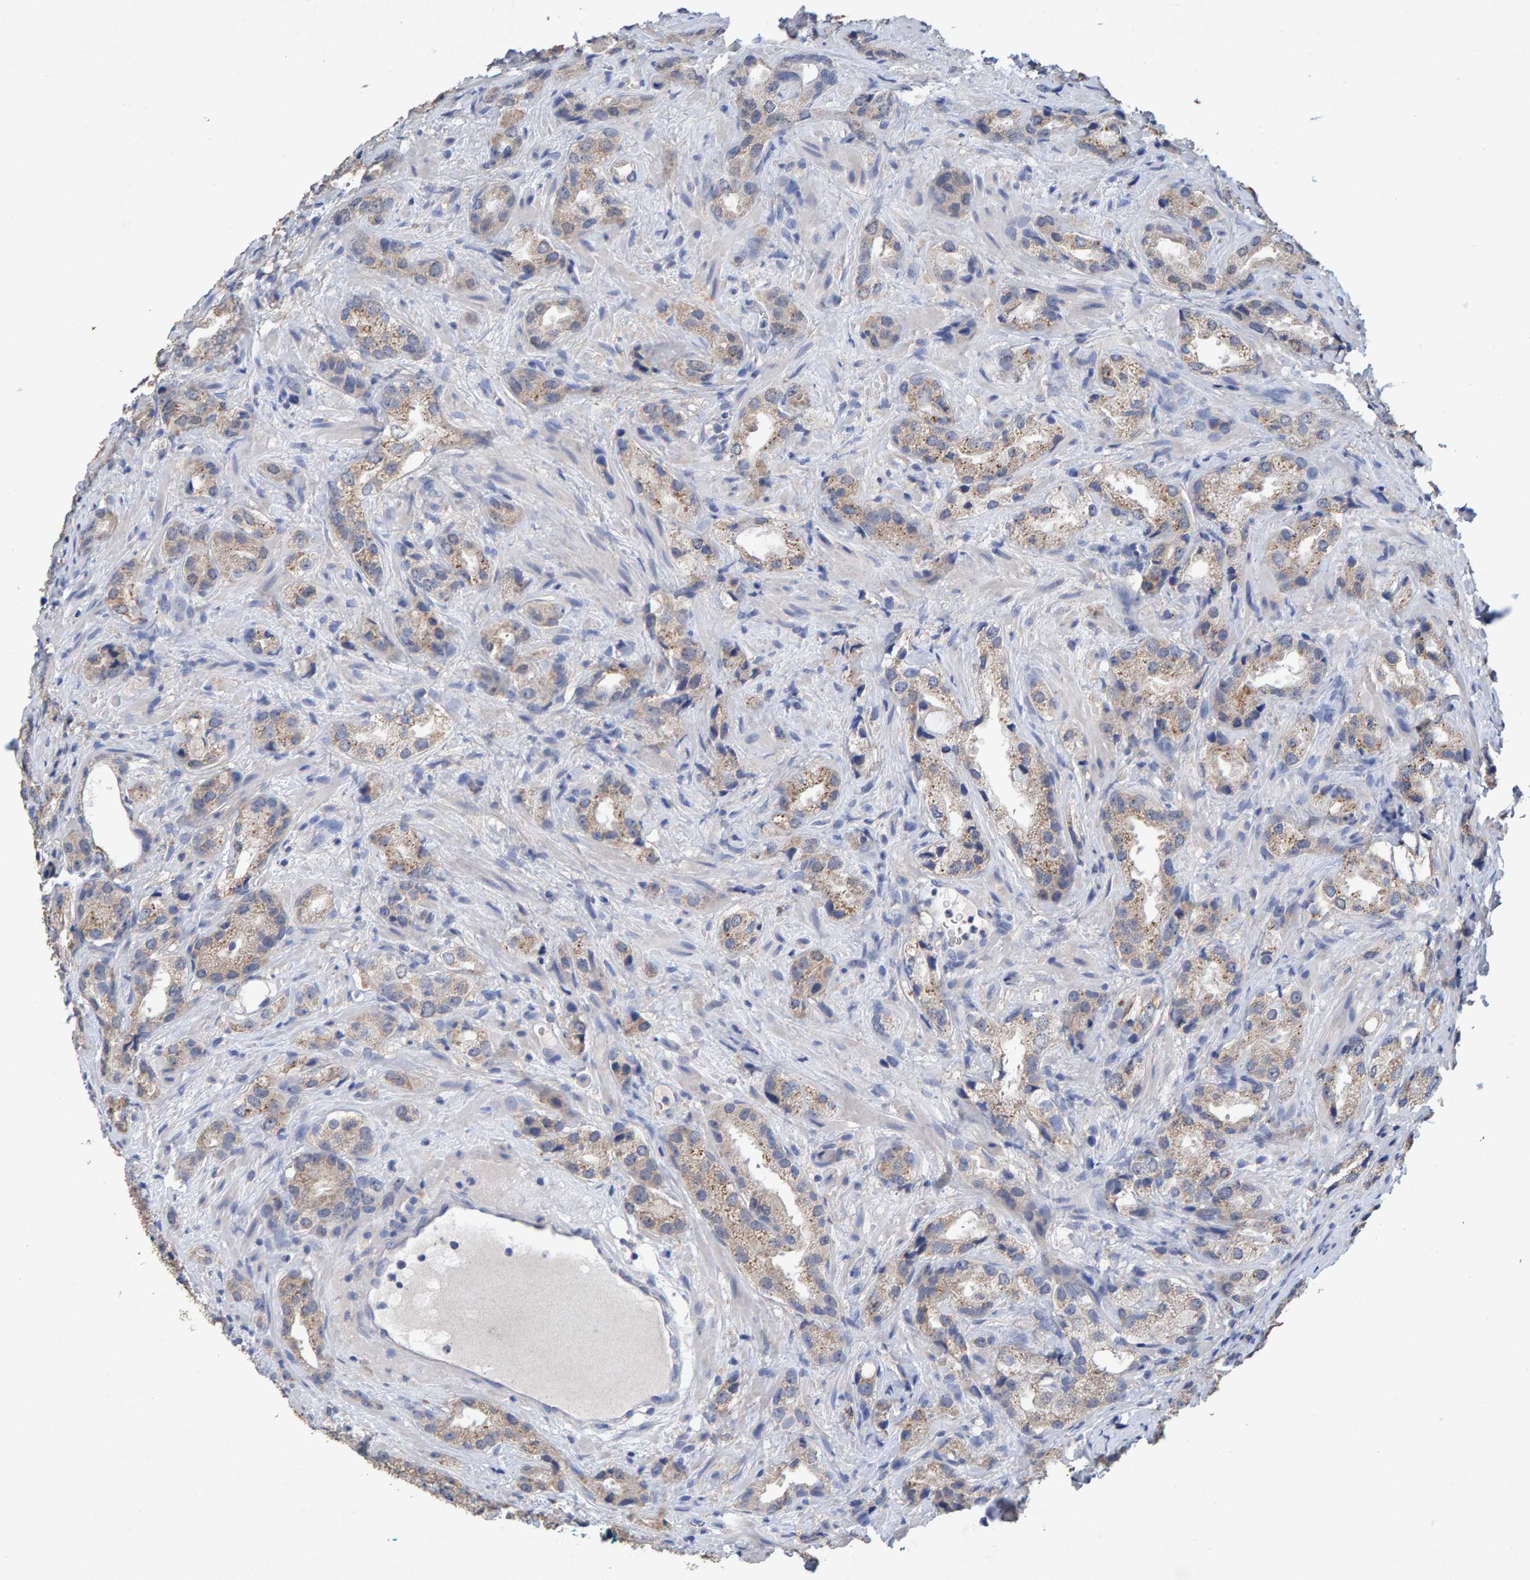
{"staining": {"intensity": "weak", "quantity": ">75%", "location": "cytoplasmic/membranous"}, "tissue": "prostate cancer", "cell_type": "Tumor cells", "image_type": "cancer", "snomed": [{"axis": "morphology", "description": "Adenocarcinoma, High grade"}, {"axis": "topography", "description": "Prostate"}], "caption": "Tumor cells demonstrate weak cytoplasmic/membranous positivity in approximately >75% of cells in prostate cancer. The staining is performed using DAB brown chromogen to label protein expression. The nuclei are counter-stained blue using hematoxylin.", "gene": "CTH", "patient": {"sex": "male", "age": 63}}